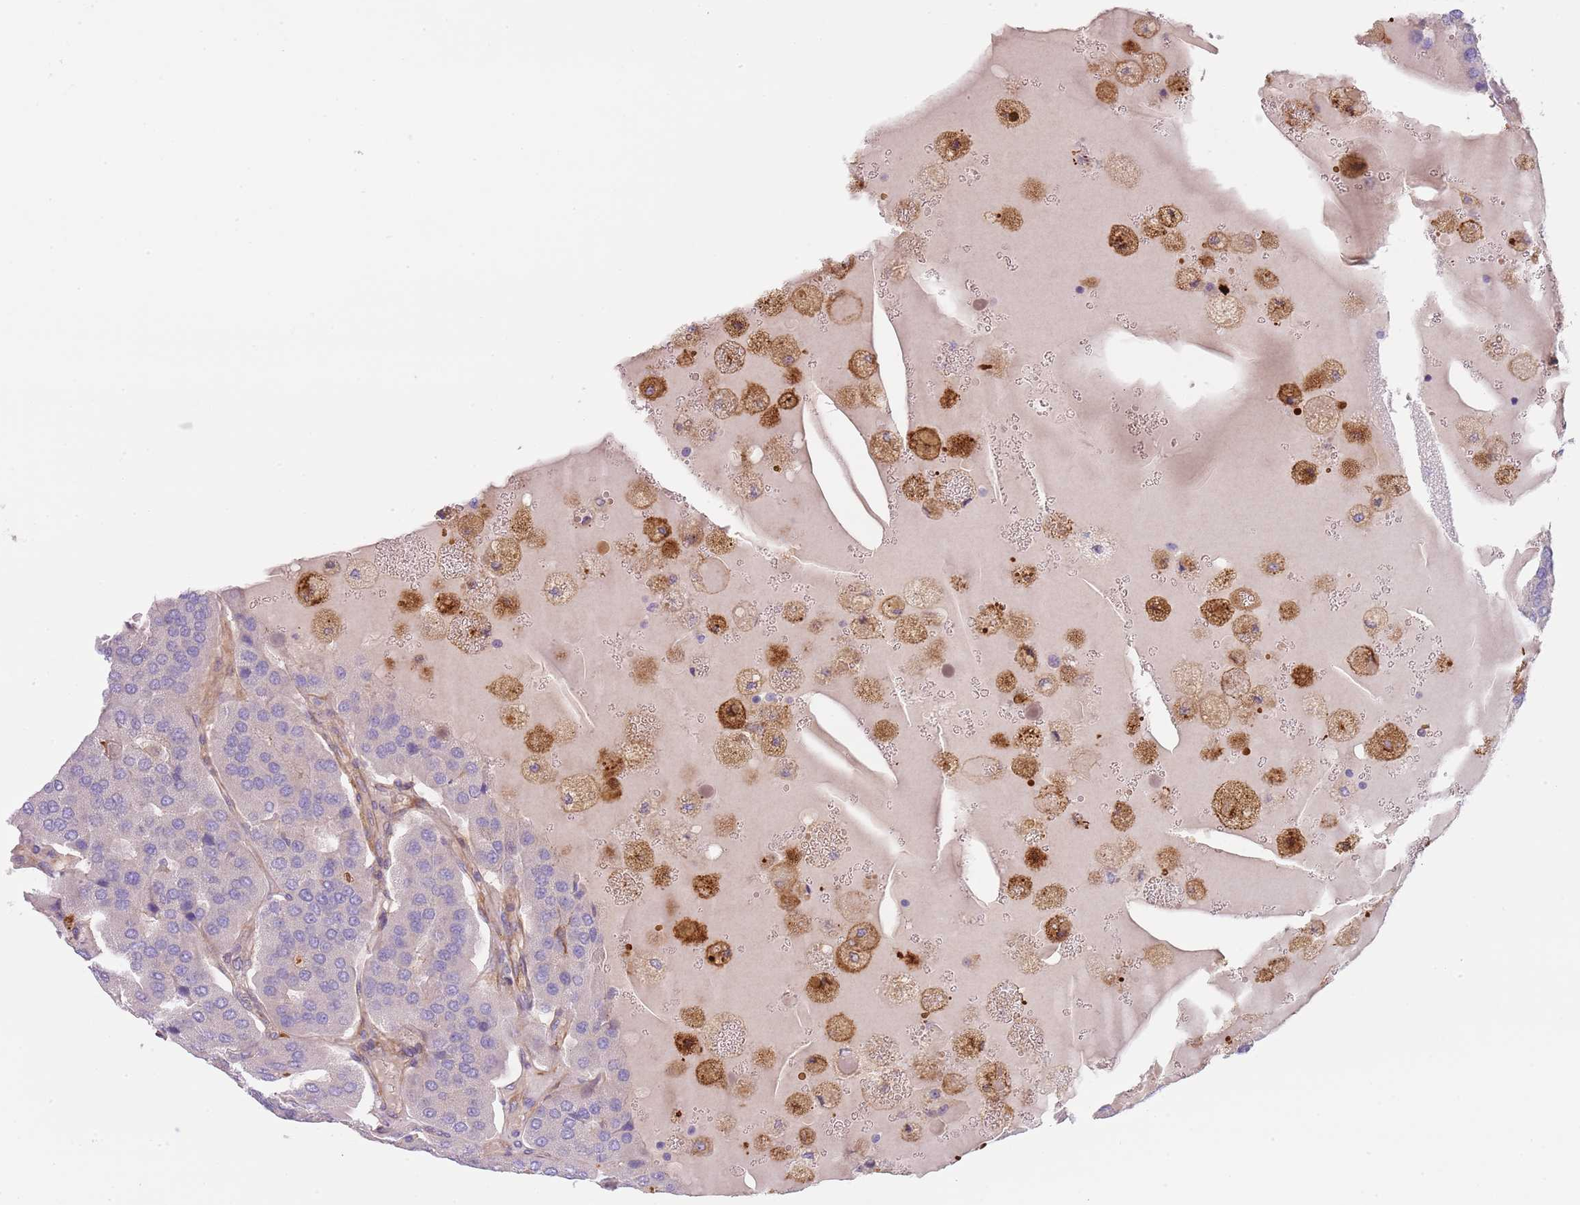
{"staining": {"intensity": "negative", "quantity": "none", "location": "none"}, "tissue": "parathyroid gland", "cell_type": "Glandular cells", "image_type": "normal", "snomed": [{"axis": "morphology", "description": "Normal tissue, NOS"}, {"axis": "morphology", "description": "Adenoma, NOS"}, {"axis": "topography", "description": "Parathyroid gland"}], "caption": "Immunohistochemical staining of normal parathyroid gland exhibits no significant positivity in glandular cells. (DAB (3,3'-diaminobenzidine) IHC visualized using brightfield microscopy, high magnification).", "gene": "TINAGL1", "patient": {"sex": "female", "age": 86}}